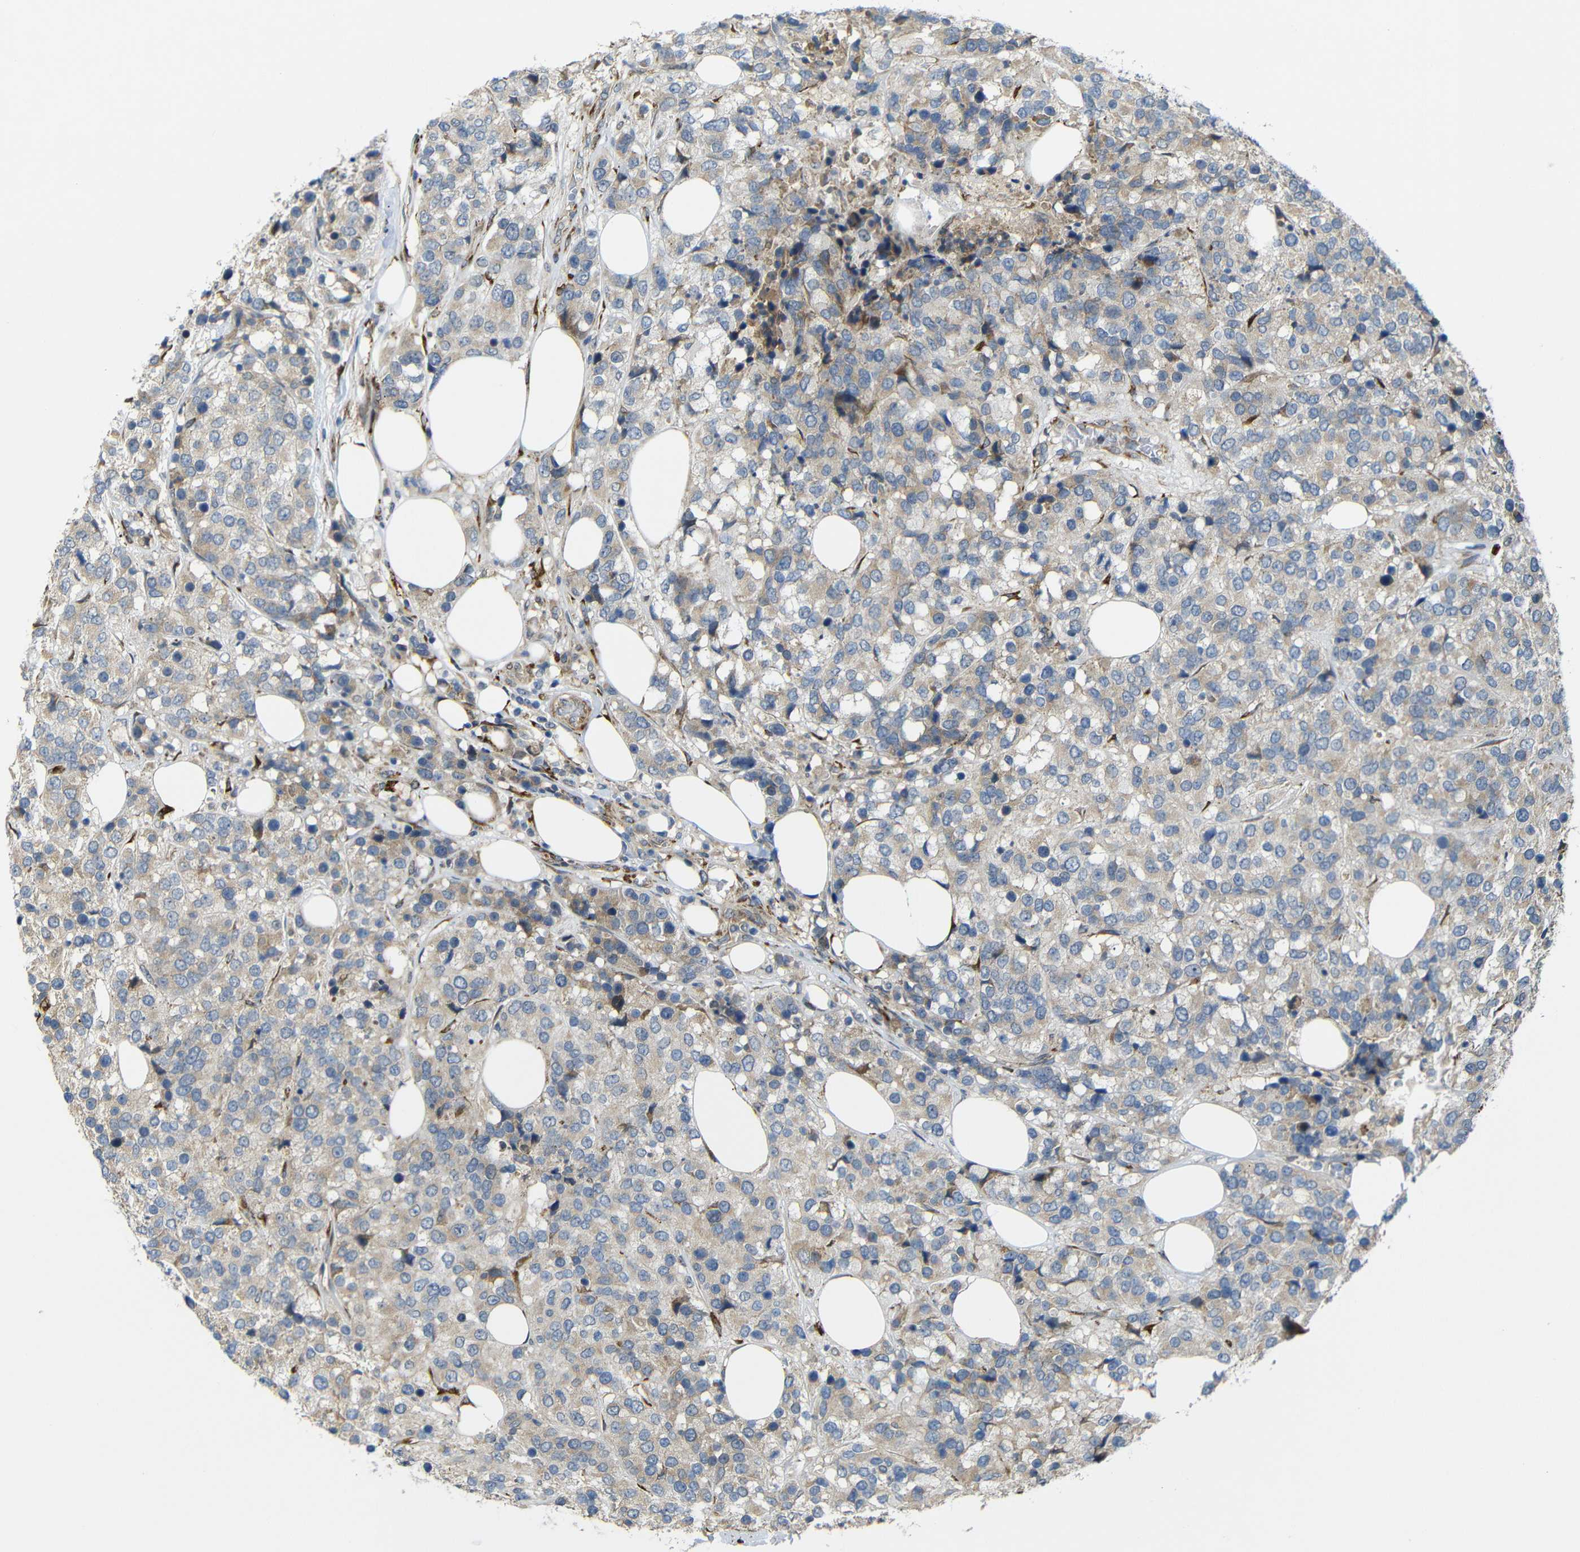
{"staining": {"intensity": "weak", "quantity": ">75%", "location": "cytoplasmic/membranous"}, "tissue": "breast cancer", "cell_type": "Tumor cells", "image_type": "cancer", "snomed": [{"axis": "morphology", "description": "Lobular carcinoma"}, {"axis": "topography", "description": "Breast"}], "caption": "The histopathology image demonstrates immunohistochemical staining of breast cancer (lobular carcinoma). There is weak cytoplasmic/membranous expression is identified in approximately >75% of tumor cells.", "gene": "P3H2", "patient": {"sex": "female", "age": 59}}